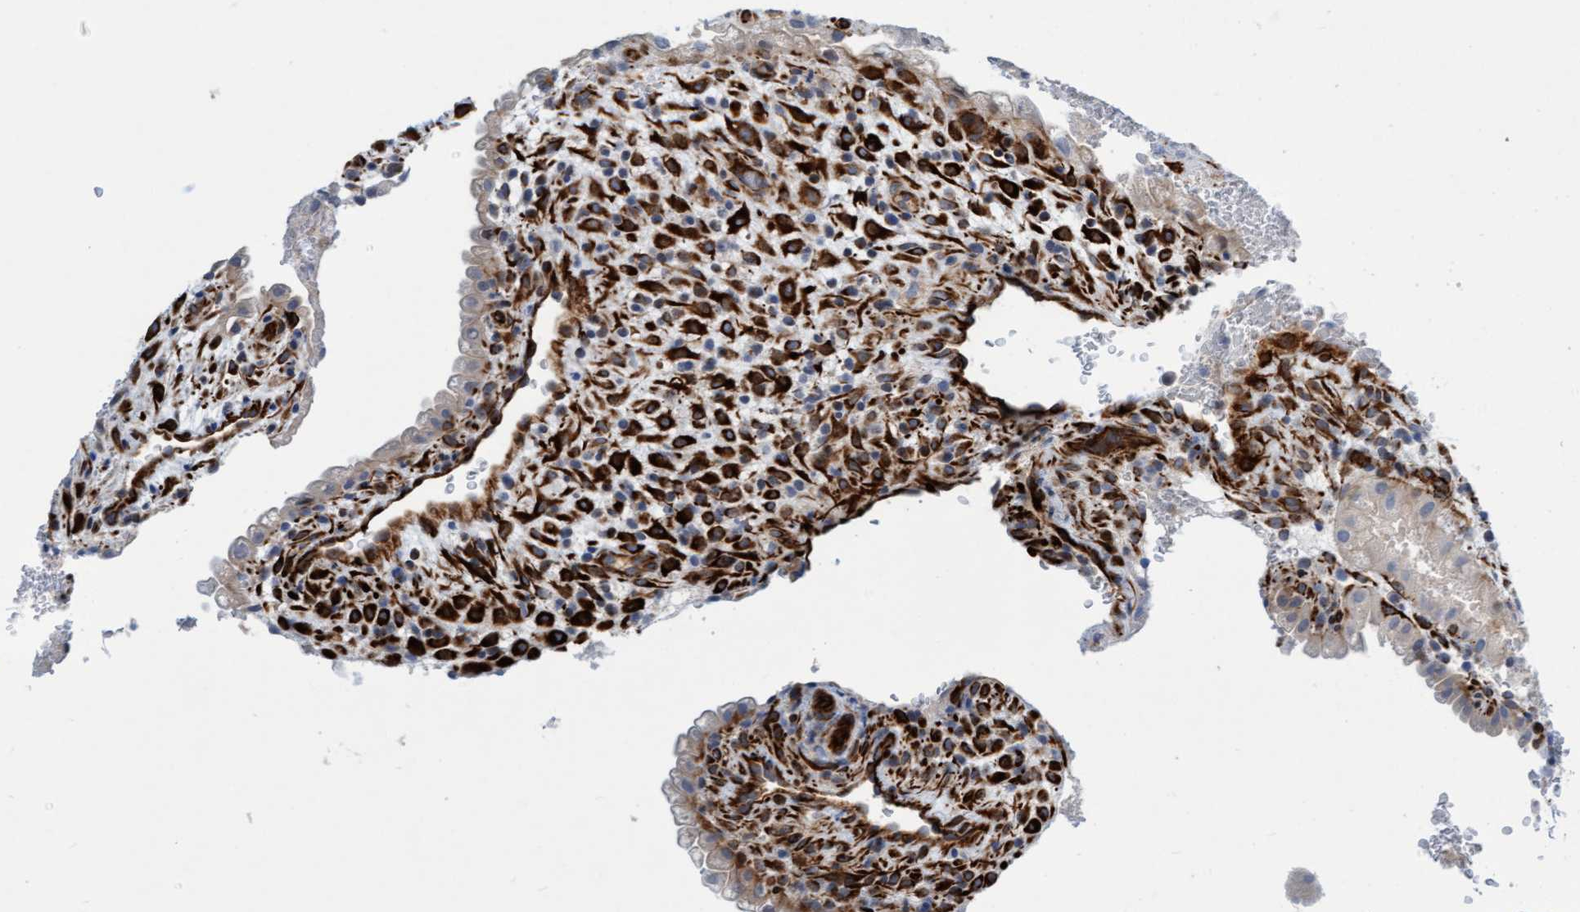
{"staining": {"intensity": "strong", "quantity": ">75%", "location": "cytoplasmic/membranous"}, "tissue": "placenta", "cell_type": "Decidual cells", "image_type": "normal", "snomed": [{"axis": "morphology", "description": "Normal tissue, NOS"}, {"axis": "topography", "description": "Placenta"}], "caption": "Immunohistochemistry image of normal placenta: human placenta stained using immunohistochemistry (IHC) demonstrates high levels of strong protein expression localized specifically in the cytoplasmic/membranous of decidual cells, appearing as a cytoplasmic/membranous brown color.", "gene": "POLG2", "patient": {"sex": "female", "age": 35}}